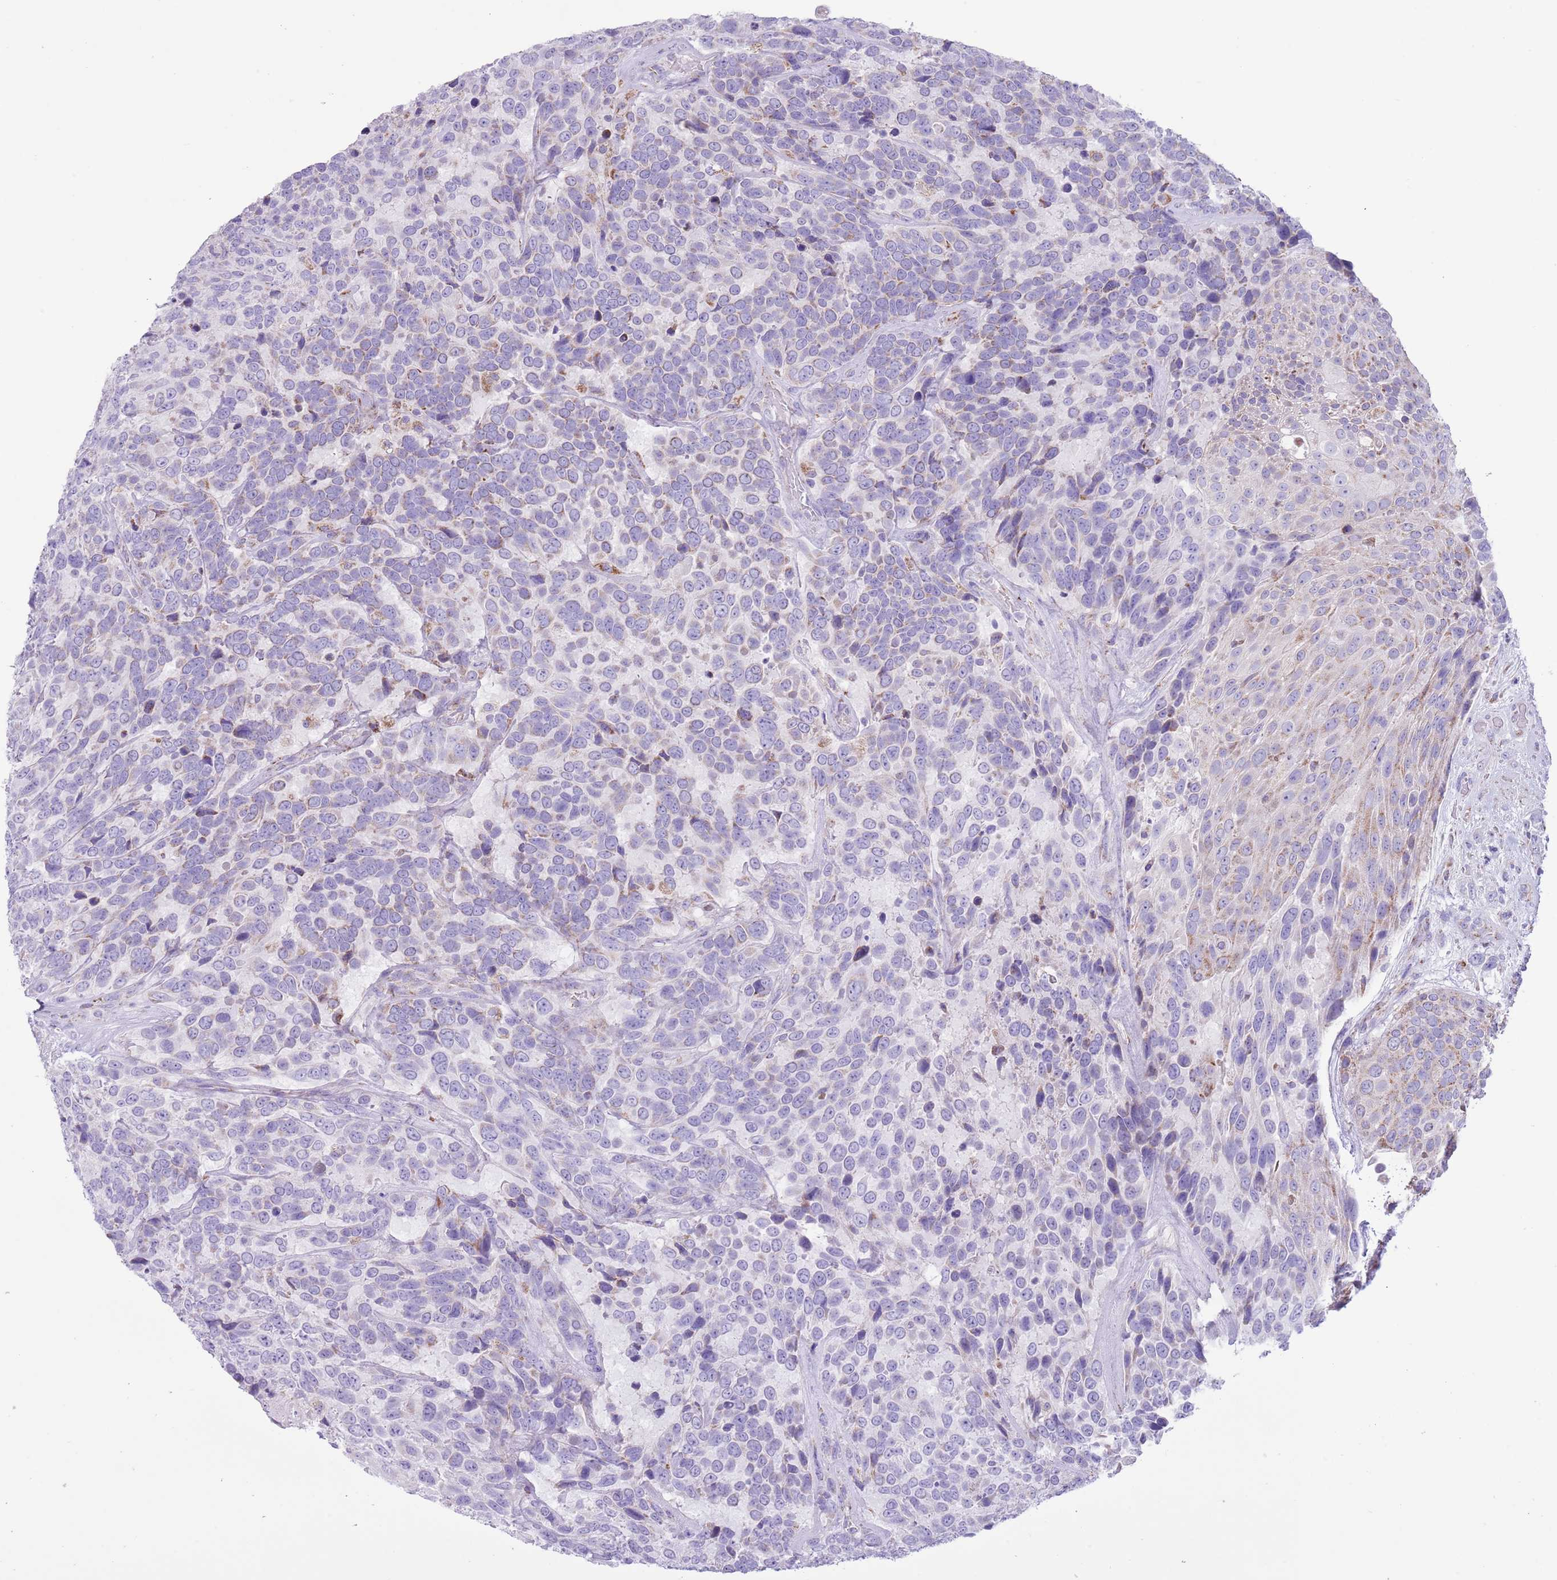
{"staining": {"intensity": "weak", "quantity": "<25%", "location": "cytoplasmic/membranous"}, "tissue": "urothelial cancer", "cell_type": "Tumor cells", "image_type": "cancer", "snomed": [{"axis": "morphology", "description": "Urothelial carcinoma, High grade"}, {"axis": "topography", "description": "Urinary bladder"}], "caption": "Immunohistochemistry image of neoplastic tissue: human urothelial cancer stained with DAB reveals no significant protein positivity in tumor cells.", "gene": "ATP6V1B1", "patient": {"sex": "female", "age": 70}}